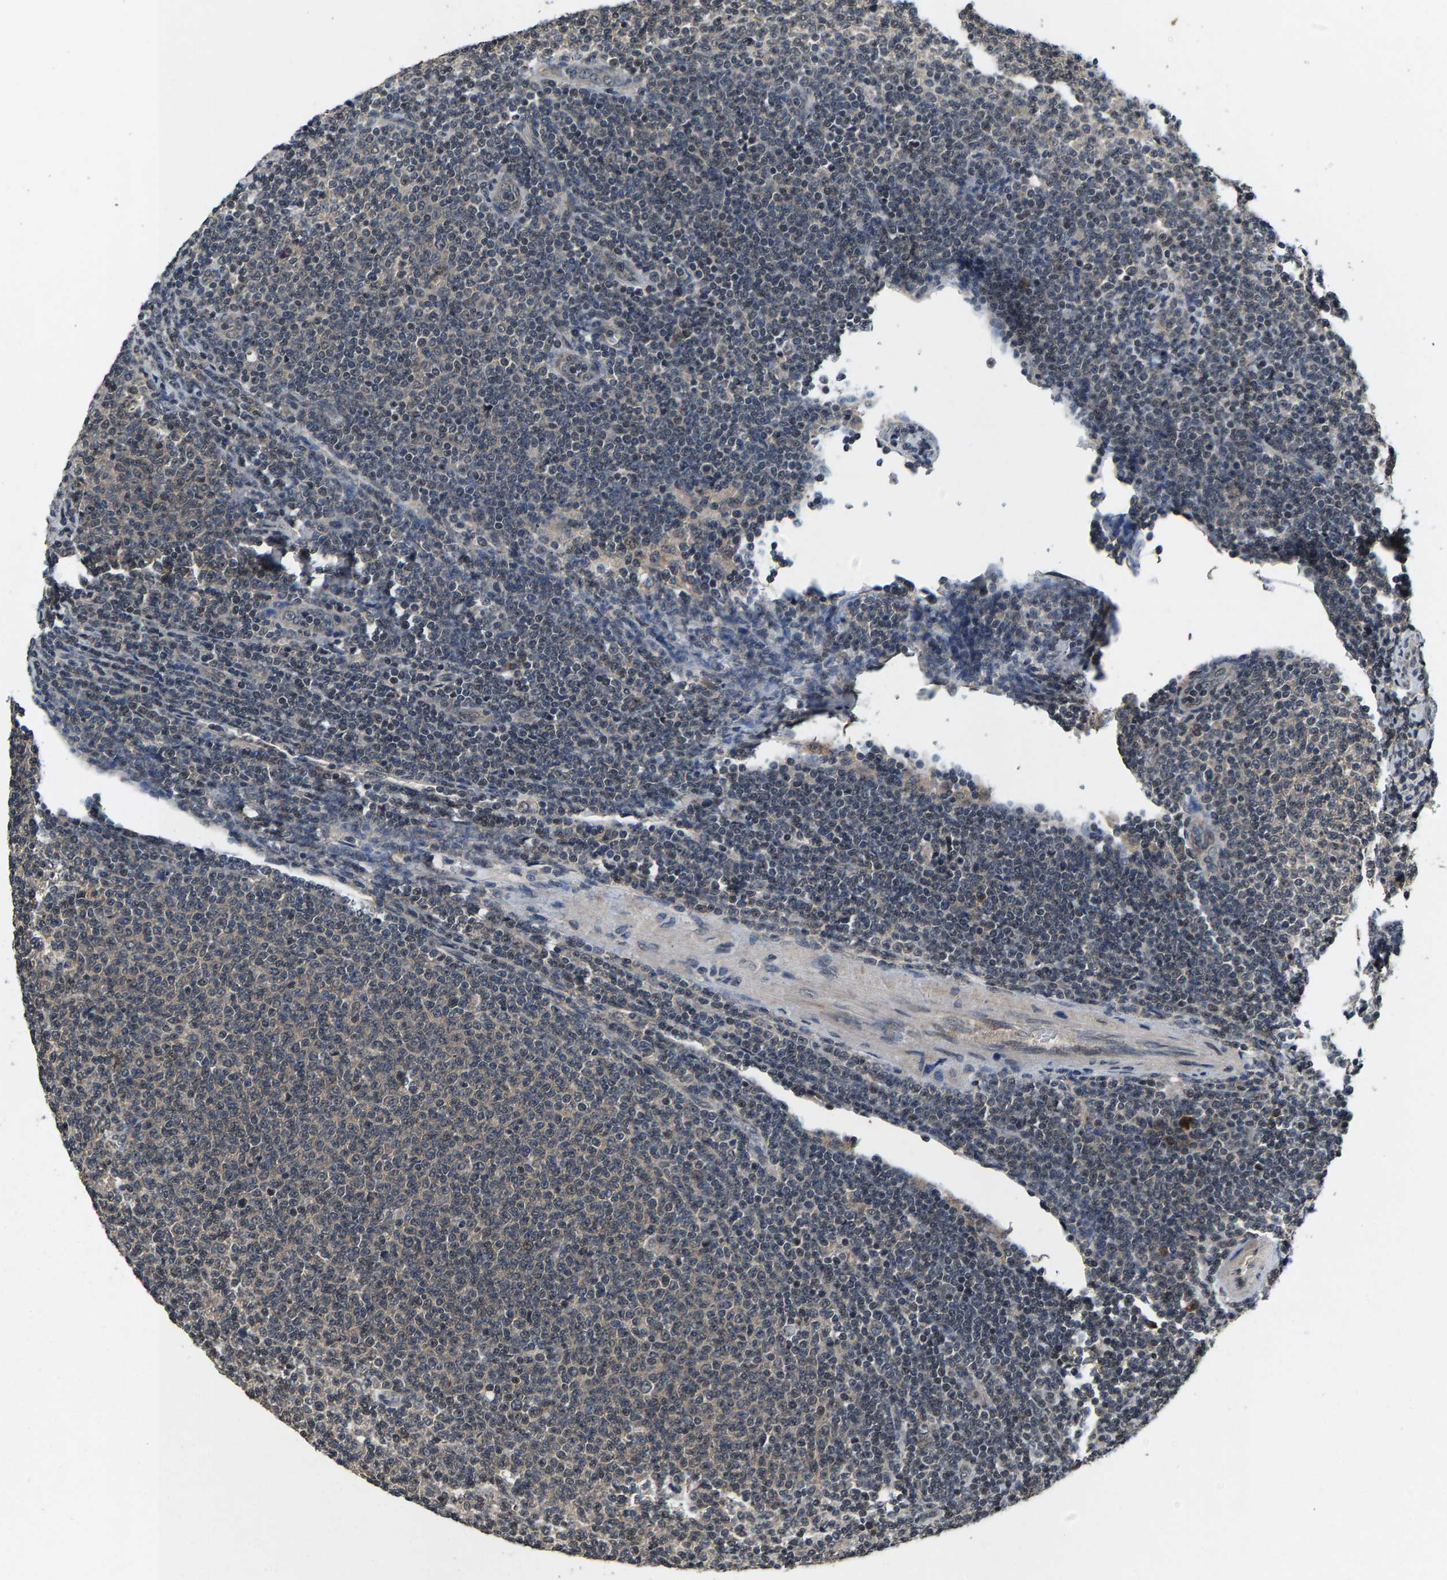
{"staining": {"intensity": "negative", "quantity": "none", "location": "none"}, "tissue": "lymphoma", "cell_type": "Tumor cells", "image_type": "cancer", "snomed": [{"axis": "morphology", "description": "Malignant lymphoma, non-Hodgkin's type, Low grade"}, {"axis": "topography", "description": "Lymph node"}], "caption": "The photomicrograph displays no significant staining in tumor cells of low-grade malignant lymphoma, non-Hodgkin's type. The staining was performed using DAB to visualize the protein expression in brown, while the nuclei were stained in blue with hematoxylin (Magnification: 20x).", "gene": "HUWE1", "patient": {"sex": "male", "age": 66}}